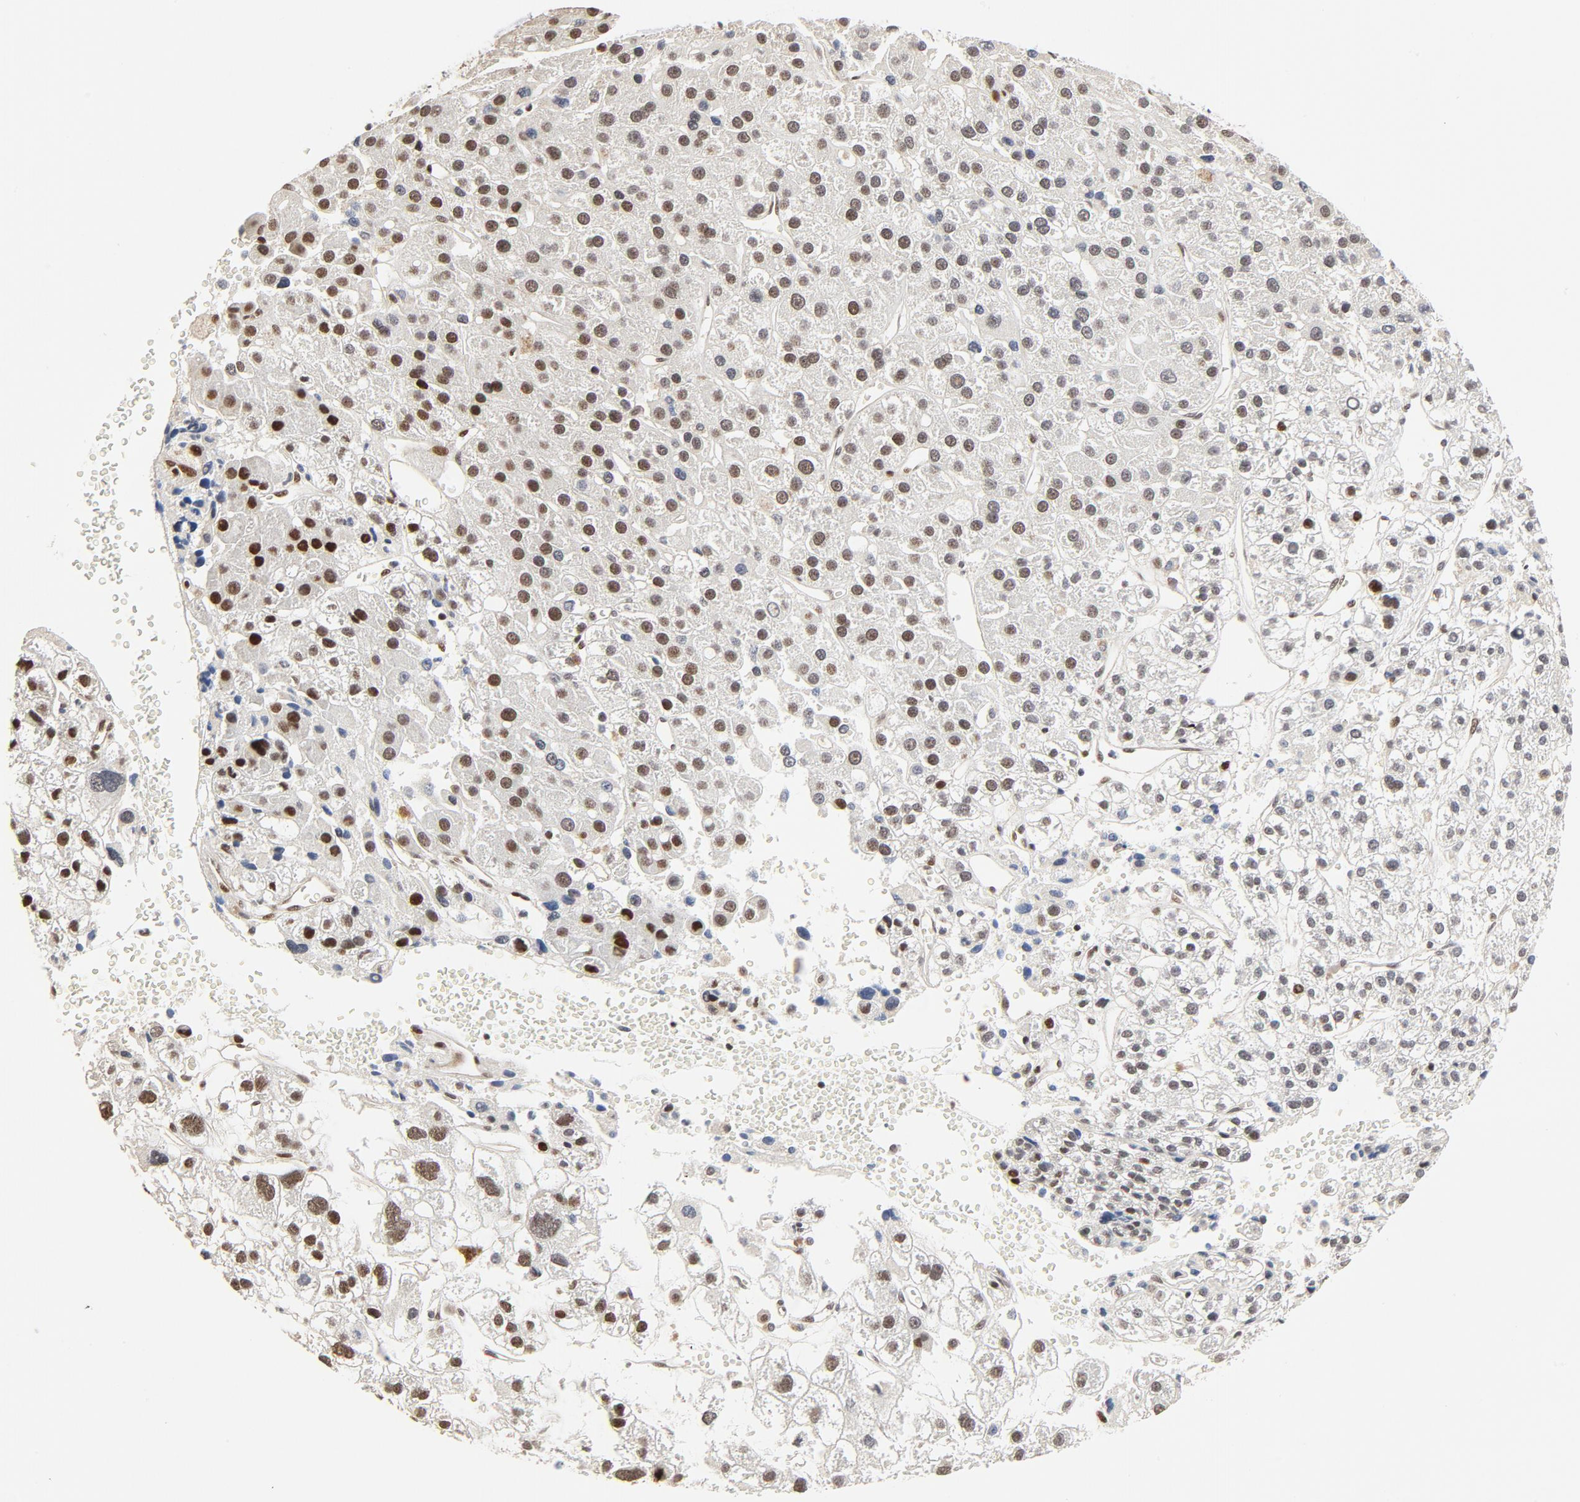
{"staining": {"intensity": "moderate", "quantity": "25%-75%", "location": "nuclear"}, "tissue": "liver cancer", "cell_type": "Tumor cells", "image_type": "cancer", "snomed": [{"axis": "morphology", "description": "Carcinoma, Hepatocellular, NOS"}, {"axis": "topography", "description": "Liver"}], "caption": "Liver hepatocellular carcinoma was stained to show a protein in brown. There is medium levels of moderate nuclear staining in about 25%-75% of tumor cells.", "gene": "GTF2I", "patient": {"sex": "female", "age": 85}}